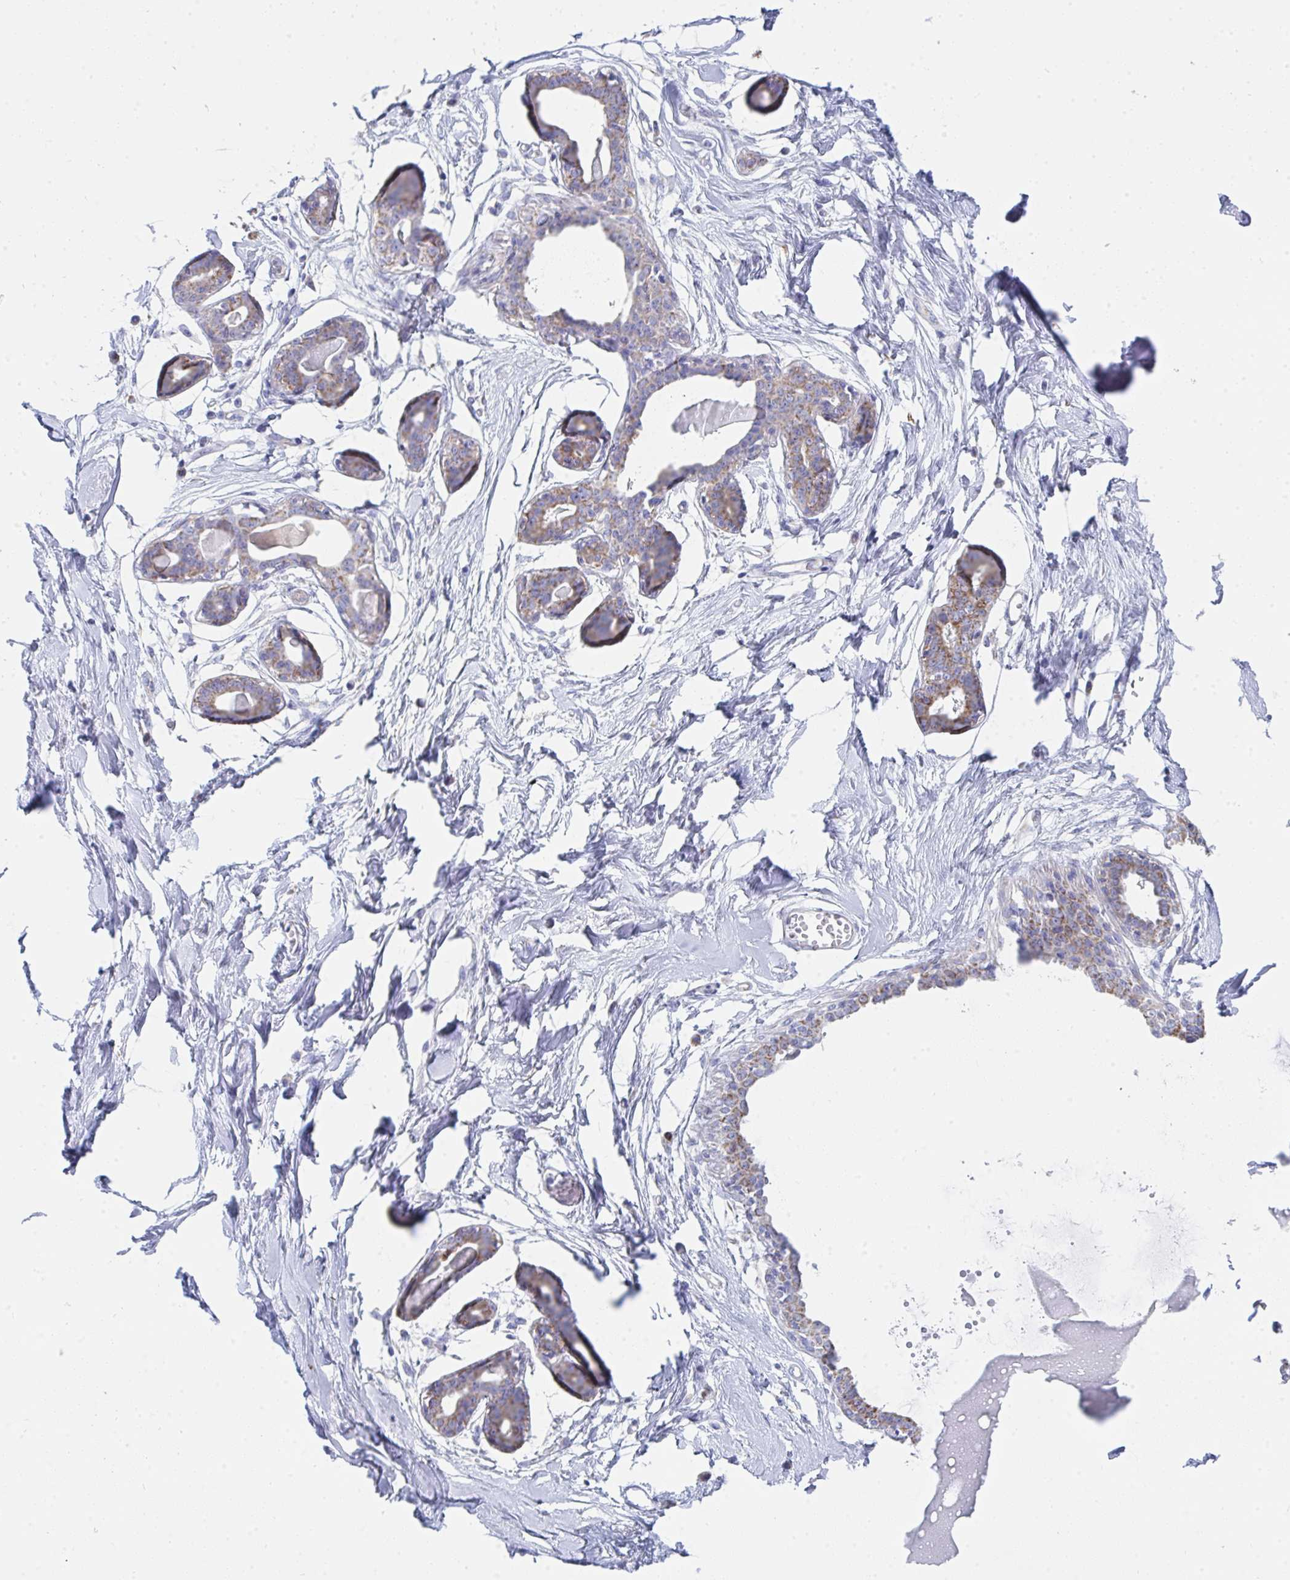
{"staining": {"intensity": "negative", "quantity": "none", "location": "none"}, "tissue": "breast", "cell_type": "Adipocytes", "image_type": "normal", "snomed": [{"axis": "morphology", "description": "Normal tissue, NOS"}, {"axis": "topography", "description": "Breast"}], "caption": "Immunohistochemistry (IHC) of normal breast demonstrates no expression in adipocytes.", "gene": "AIFM1", "patient": {"sex": "female", "age": 45}}